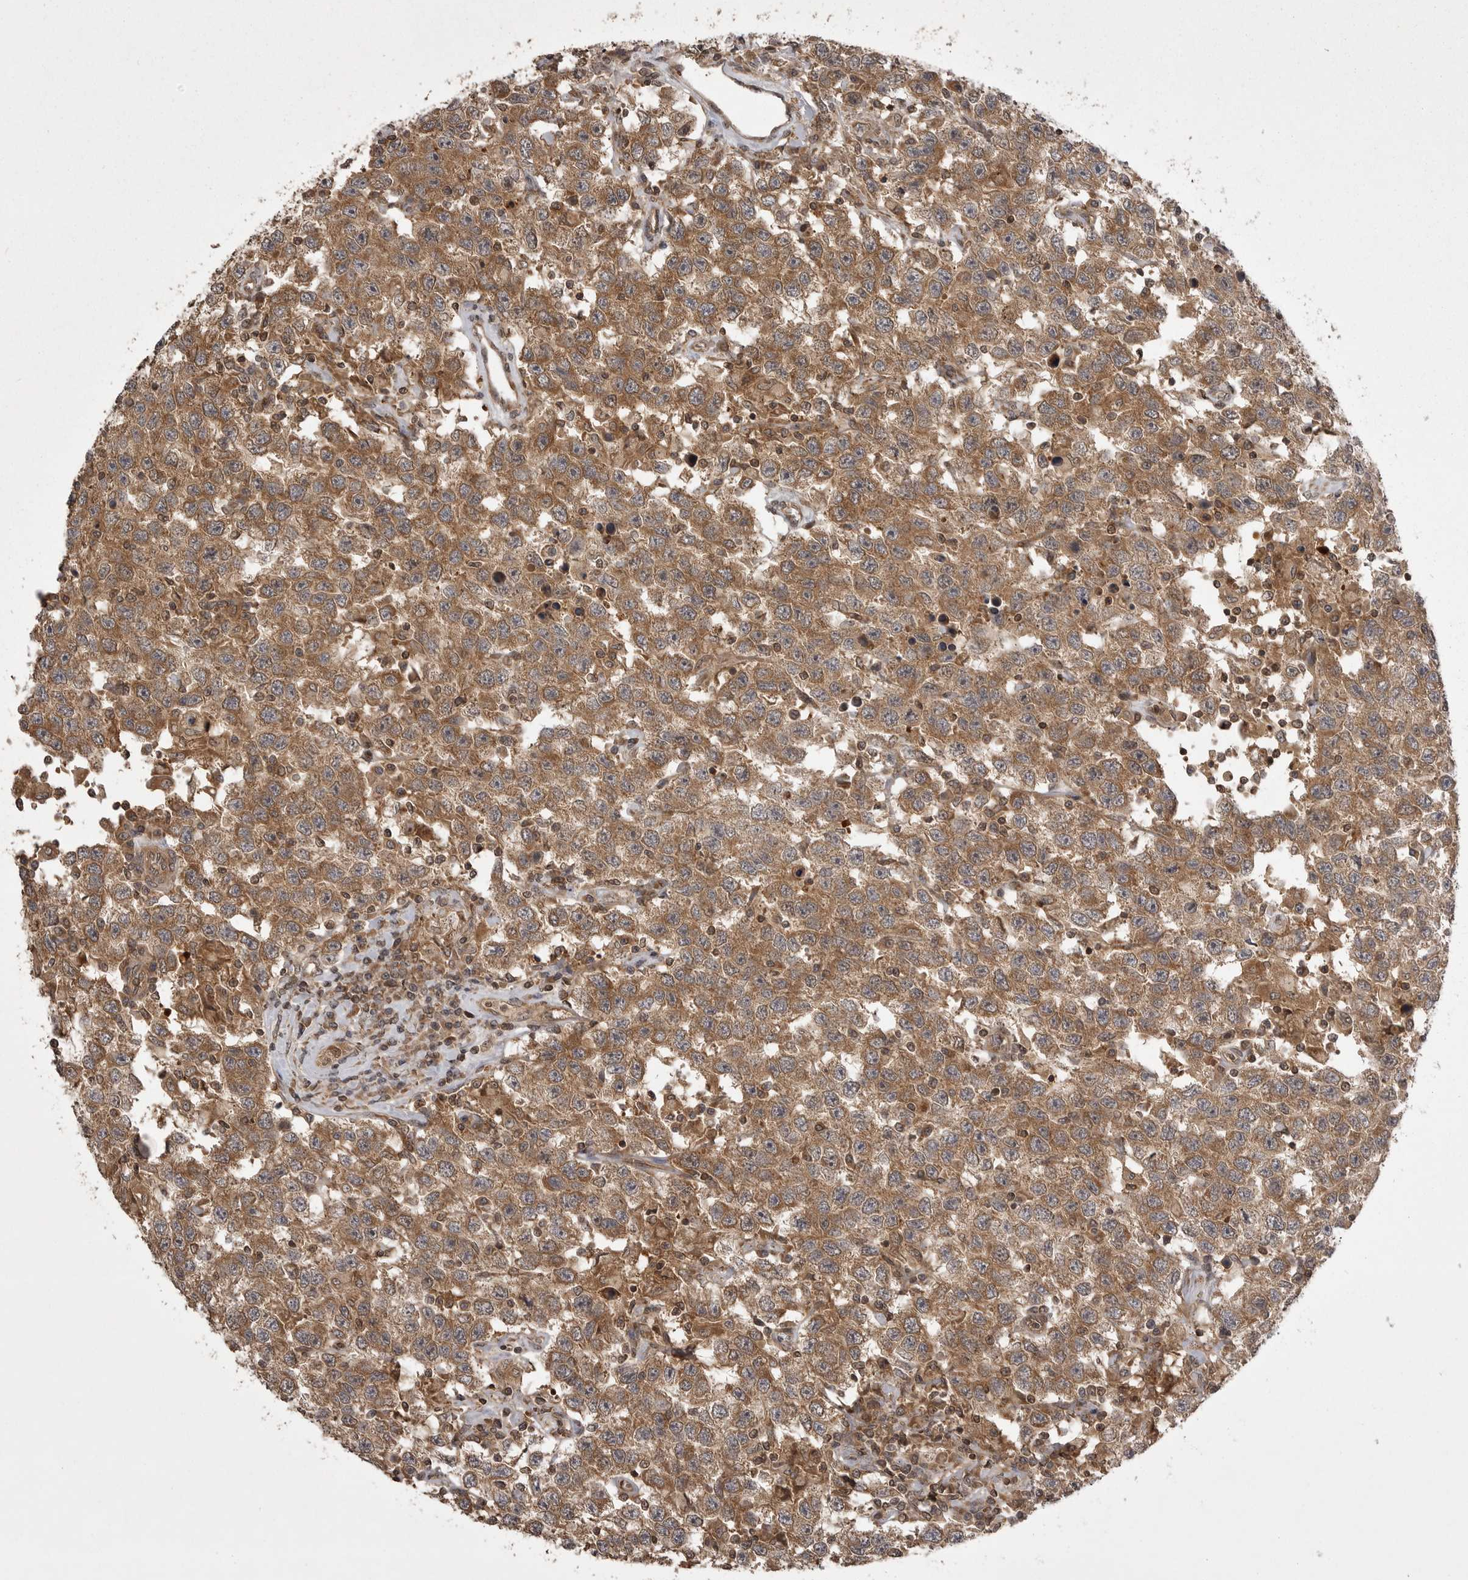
{"staining": {"intensity": "moderate", "quantity": ">75%", "location": "cytoplasmic/membranous"}, "tissue": "testis cancer", "cell_type": "Tumor cells", "image_type": "cancer", "snomed": [{"axis": "morphology", "description": "Seminoma, NOS"}, {"axis": "topography", "description": "Testis"}], "caption": "Protein analysis of testis seminoma tissue displays moderate cytoplasmic/membranous staining in about >75% of tumor cells.", "gene": "STK24", "patient": {"sex": "male", "age": 41}}